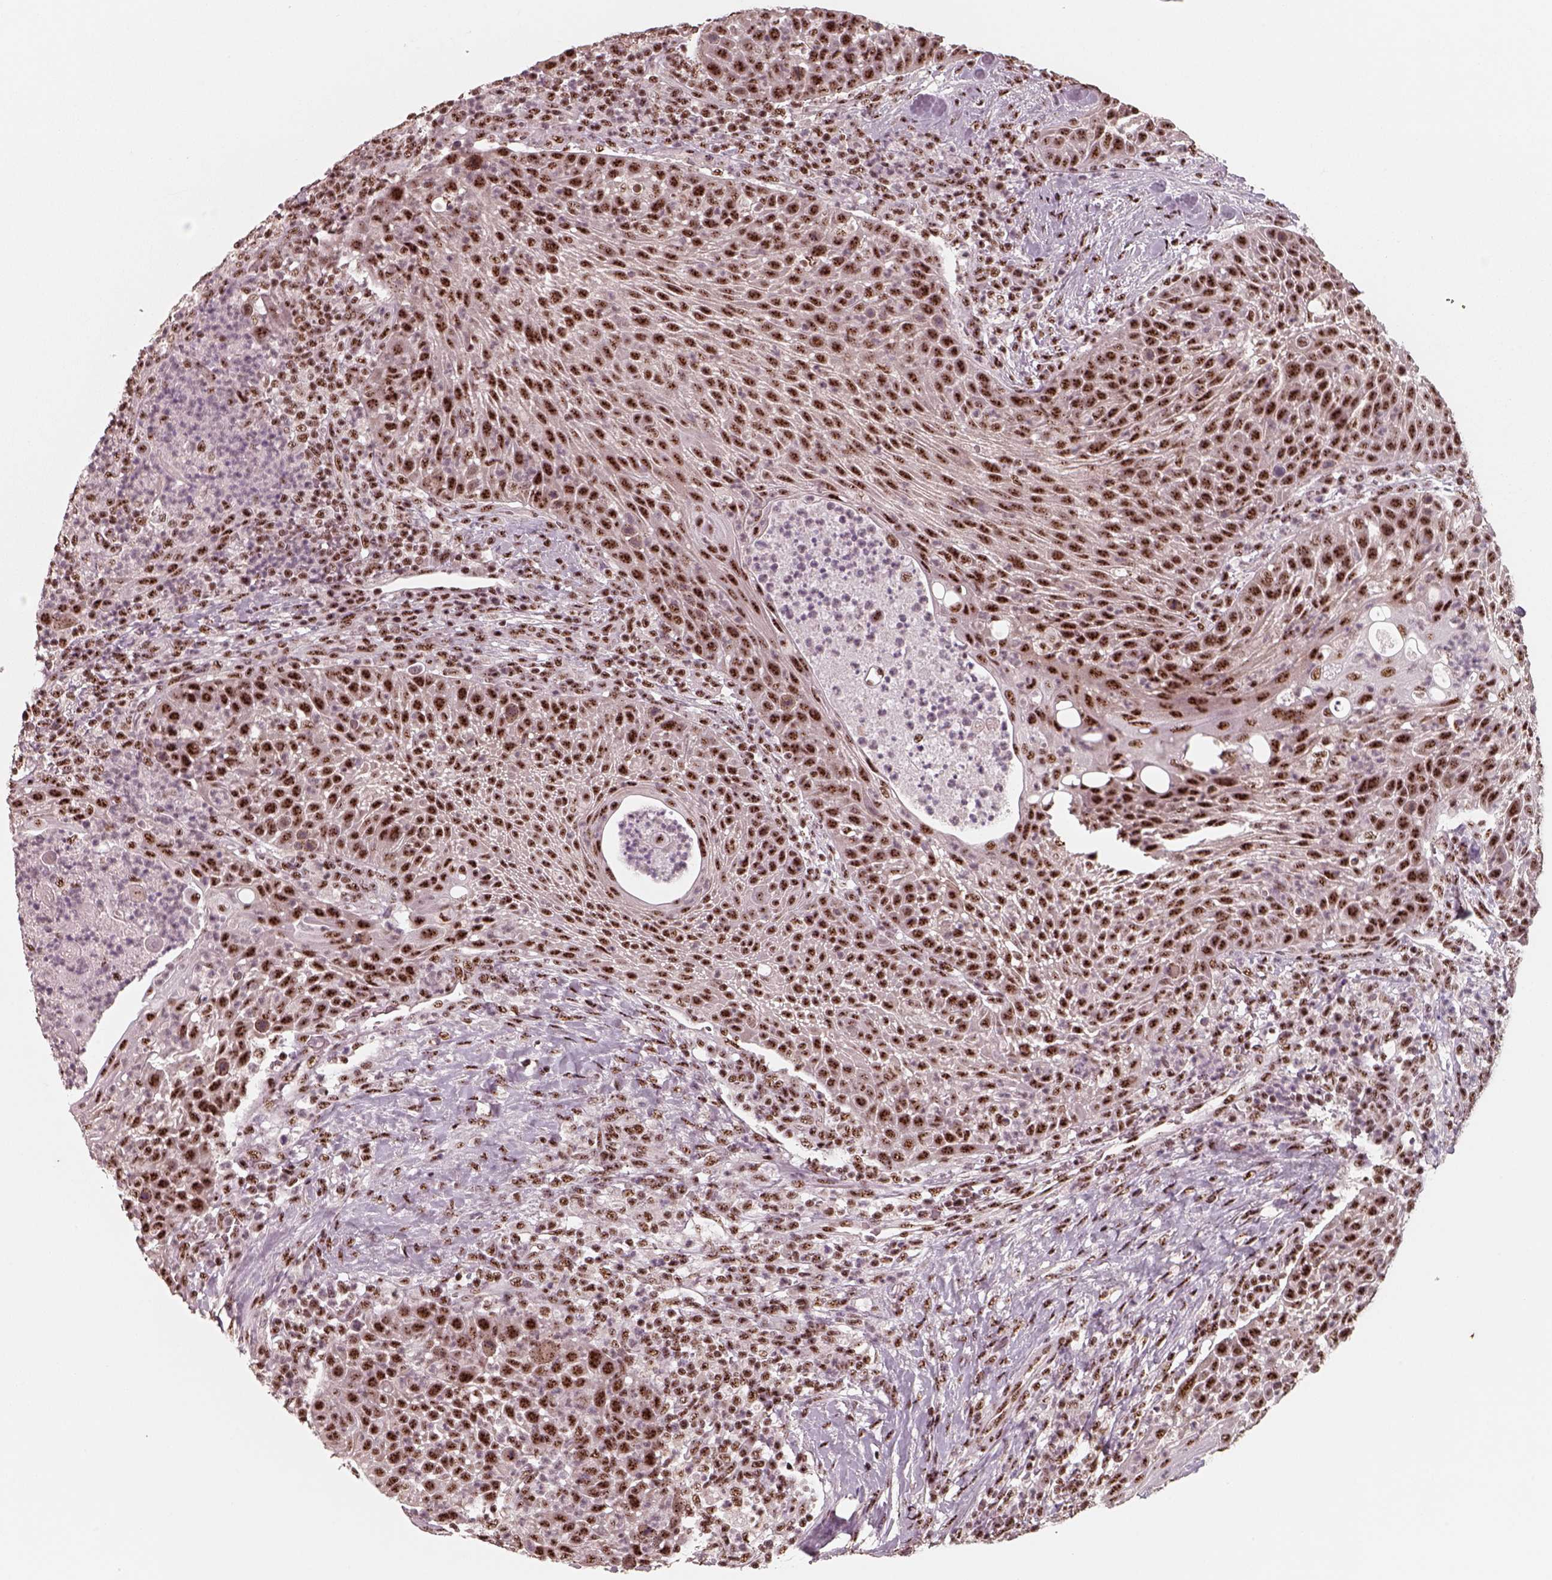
{"staining": {"intensity": "strong", "quantity": ">75%", "location": "nuclear"}, "tissue": "head and neck cancer", "cell_type": "Tumor cells", "image_type": "cancer", "snomed": [{"axis": "morphology", "description": "Squamous cell carcinoma, NOS"}, {"axis": "topography", "description": "Head-Neck"}], "caption": "A high-resolution micrograph shows immunohistochemistry (IHC) staining of head and neck cancer, which shows strong nuclear staining in about >75% of tumor cells. Nuclei are stained in blue.", "gene": "ATXN7L3", "patient": {"sex": "male", "age": 69}}